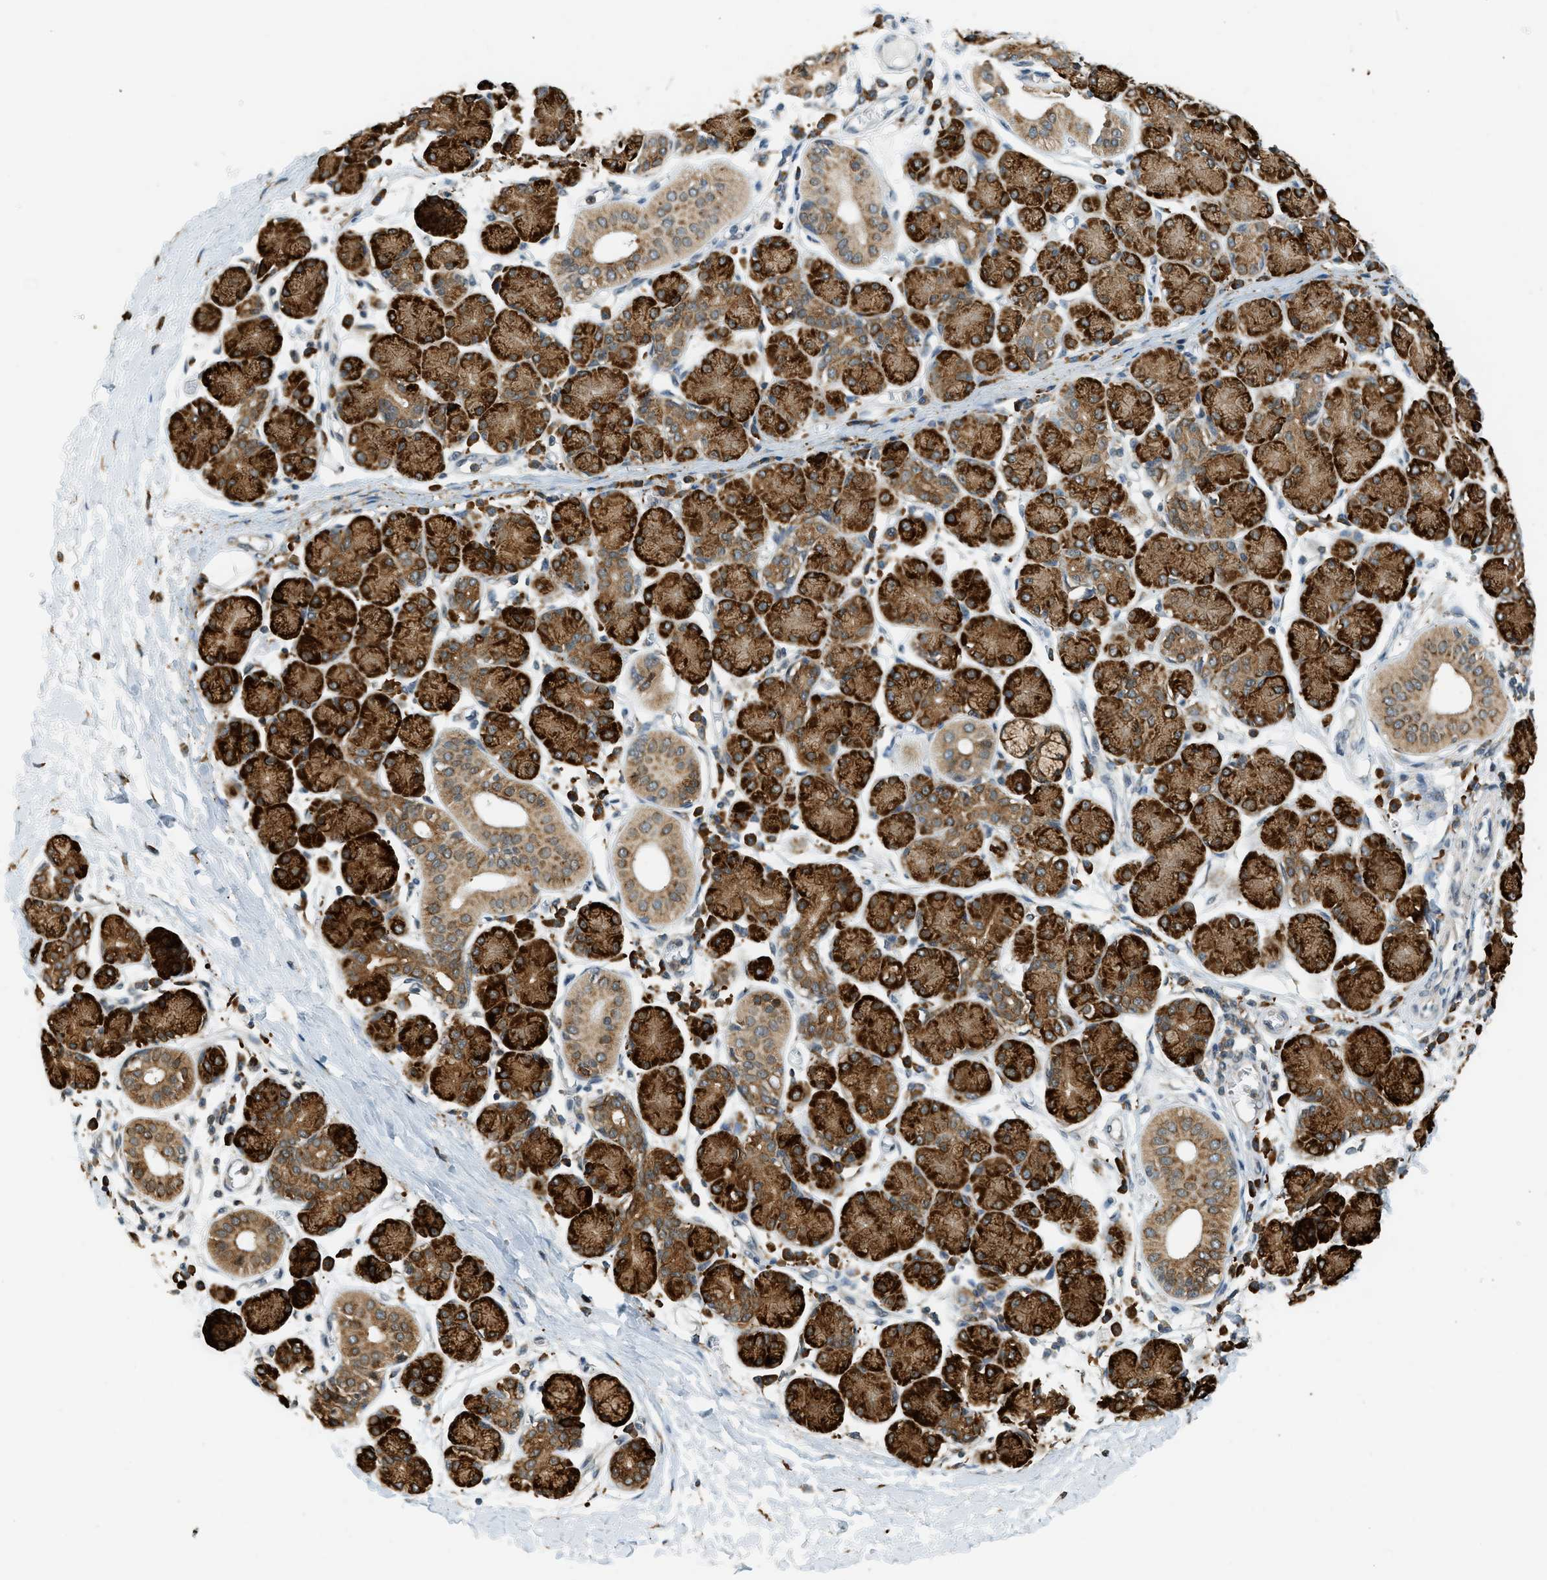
{"staining": {"intensity": "strong", "quantity": ">75%", "location": "cytoplasmic/membranous"}, "tissue": "salivary gland", "cell_type": "Glandular cells", "image_type": "normal", "snomed": [{"axis": "morphology", "description": "Normal tissue, NOS"}, {"axis": "morphology", "description": "Inflammation, NOS"}, {"axis": "topography", "description": "Lymph node"}, {"axis": "topography", "description": "Salivary gland"}], "caption": "IHC (DAB (3,3'-diaminobenzidine)) staining of unremarkable human salivary gland reveals strong cytoplasmic/membranous protein staining in approximately >75% of glandular cells.", "gene": "SEMA4D", "patient": {"sex": "male", "age": 3}}